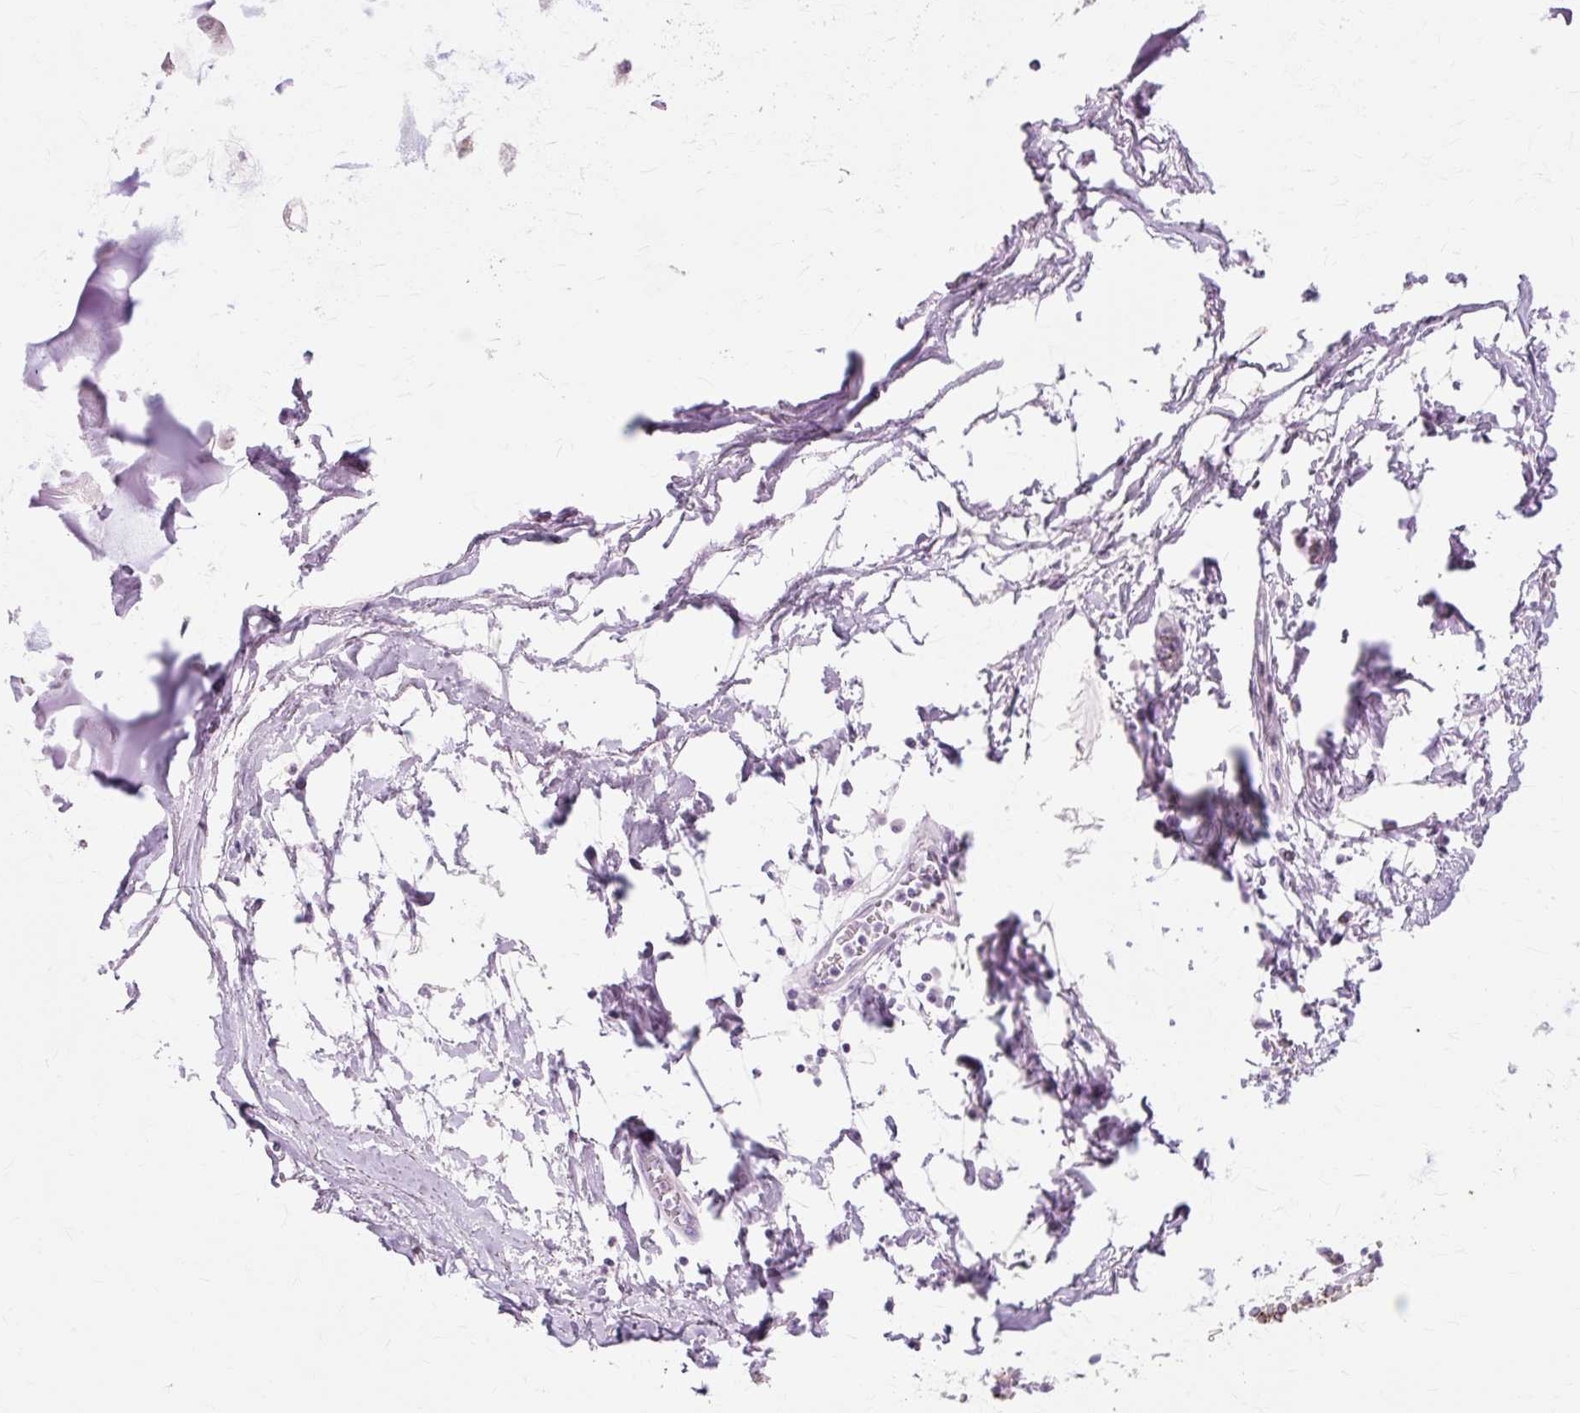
{"staining": {"intensity": "negative", "quantity": "none", "location": "none"}, "tissue": "adipose tissue", "cell_type": "Adipocytes", "image_type": "normal", "snomed": [{"axis": "morphology", "description": "Normal tissue, NOS"}, {"axis": "morphology", "description": "Degeneration, NOS"}, {"axis": "topography", "description": "Cartilage tissue"}, {"axis": "topography", "description": "Lung"}], "caption": "Normal adipose tissue was stained to show a protein in brown. There is no significant positivity in adipocytes.", "gene": "IRX2", "patient": {"sex": "female", "age": 61}}